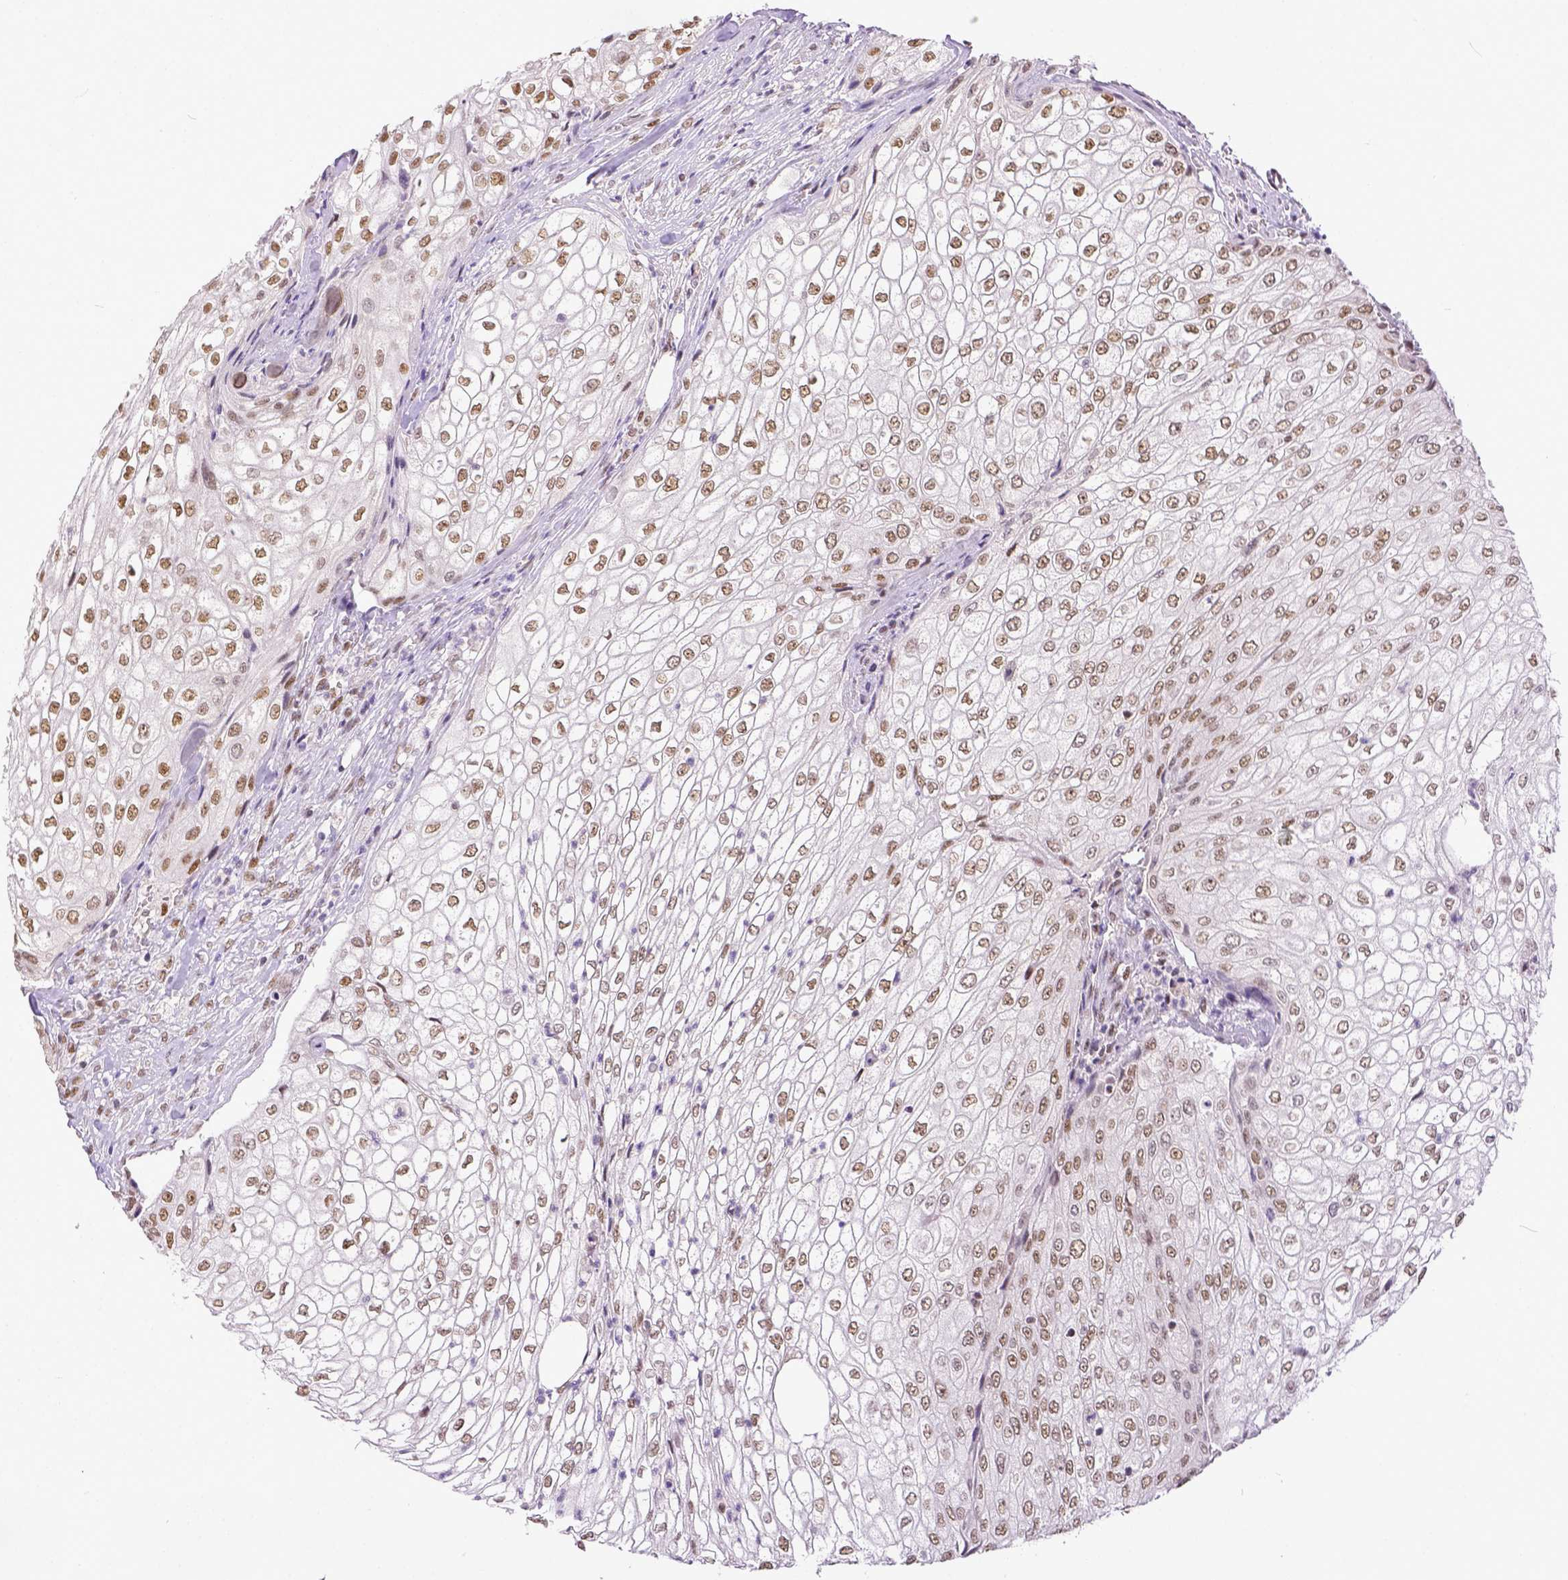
{"staining": {"intensity": "weak", "quantity": ">75%", "location": "nuclear"}, "tissue": "urothelial cancer", "cell_type": "Tumor cells", "image_type": "cancer", "snomed": [{"axis": "morphology", "description": "Urothelial carcinoma, High grade"}, {"axis": "topography", "description": "Urinary bladder"}], "caption": "This is a histology image of immunohistochemistry staining of urothelial cancer, which shows weak positivity in the nuclear of tumor cells.", "gene": "ERCC1", "patient": {"sex": "male", "age": 62}}